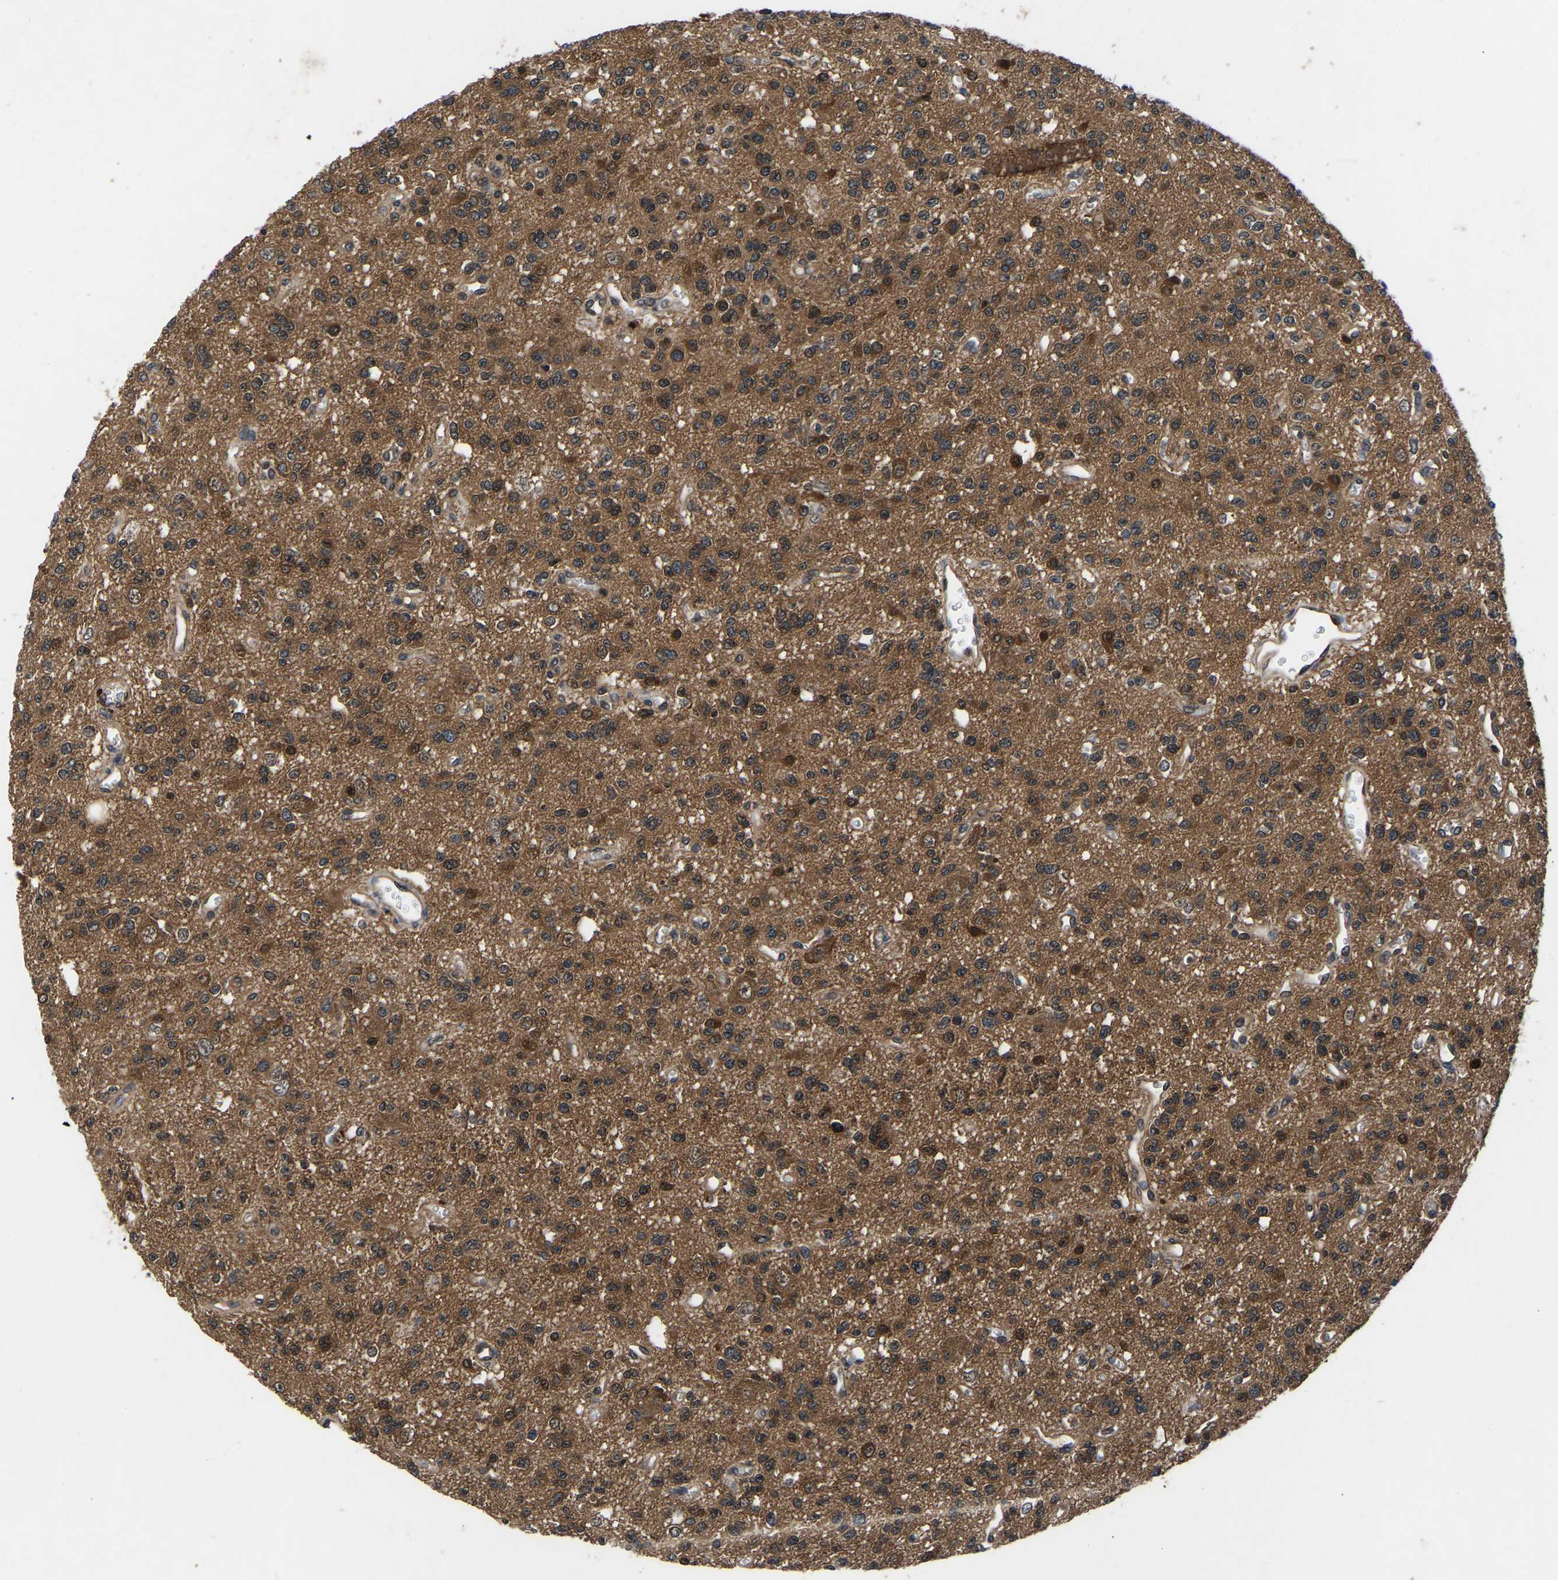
{"staining": {"intensity": "moderate", "quantity": "25%-75%", "location": "cytoplasmic/membranous"}, "tissue": "glioma", "cell_type": "Tumor cells", "image_type": "cancer", "snomed": [{"axis": "morphology", "description": "Glioma, malignant, Low grade"}, {"axis": "topography", "description": "Brain"}], "caption": "IHC (DAB) staining of malignant glioma (low-grade) reveals moderate cytoplasmic/membranous protein staining in approximately 25%-75% of tumor cells.", "gene": "FGD5", "patient": {"sex": "male", "age": 38}}